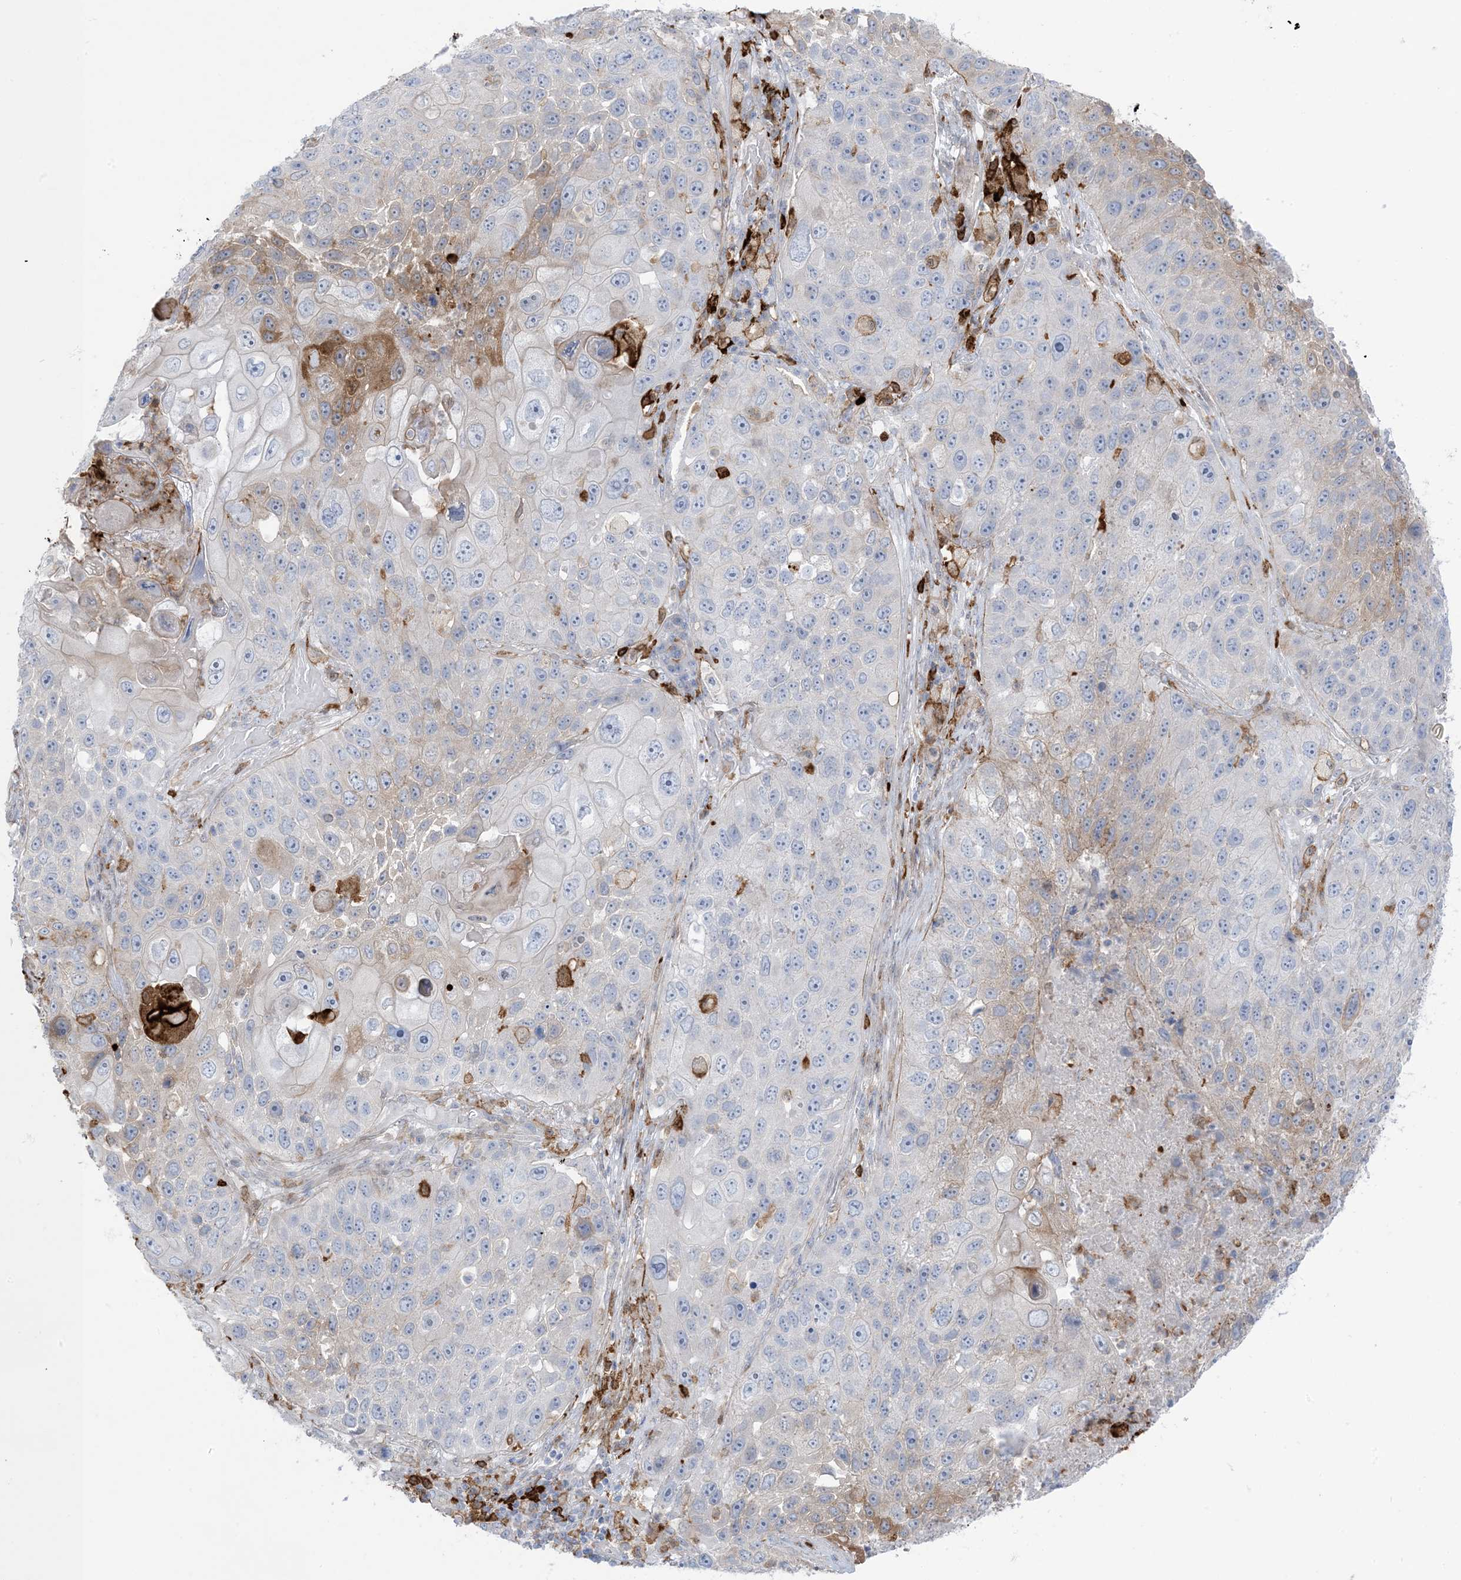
{"staining": {"intensity": "moderate", "quantity": "<25%", "location": "cytoplasmic/membranous"}, "tissue": "lung cancer", "cell_type": "Tumor cells", "image_type": "cancer", "snomed": [{"axis": "morphology", "description": "Squamous cell carcinoma, NOS"}, {"axis": "topography", "description": "Lung"}], "caption": "This is an image of immunohistochemistry staining of lung squamous cell carcinoma, which shows moderate staining in the cytoplasmic/membranous of tumor cells.", "gene": "ICMT", "patient": {"sex": "male", "age": 61}}